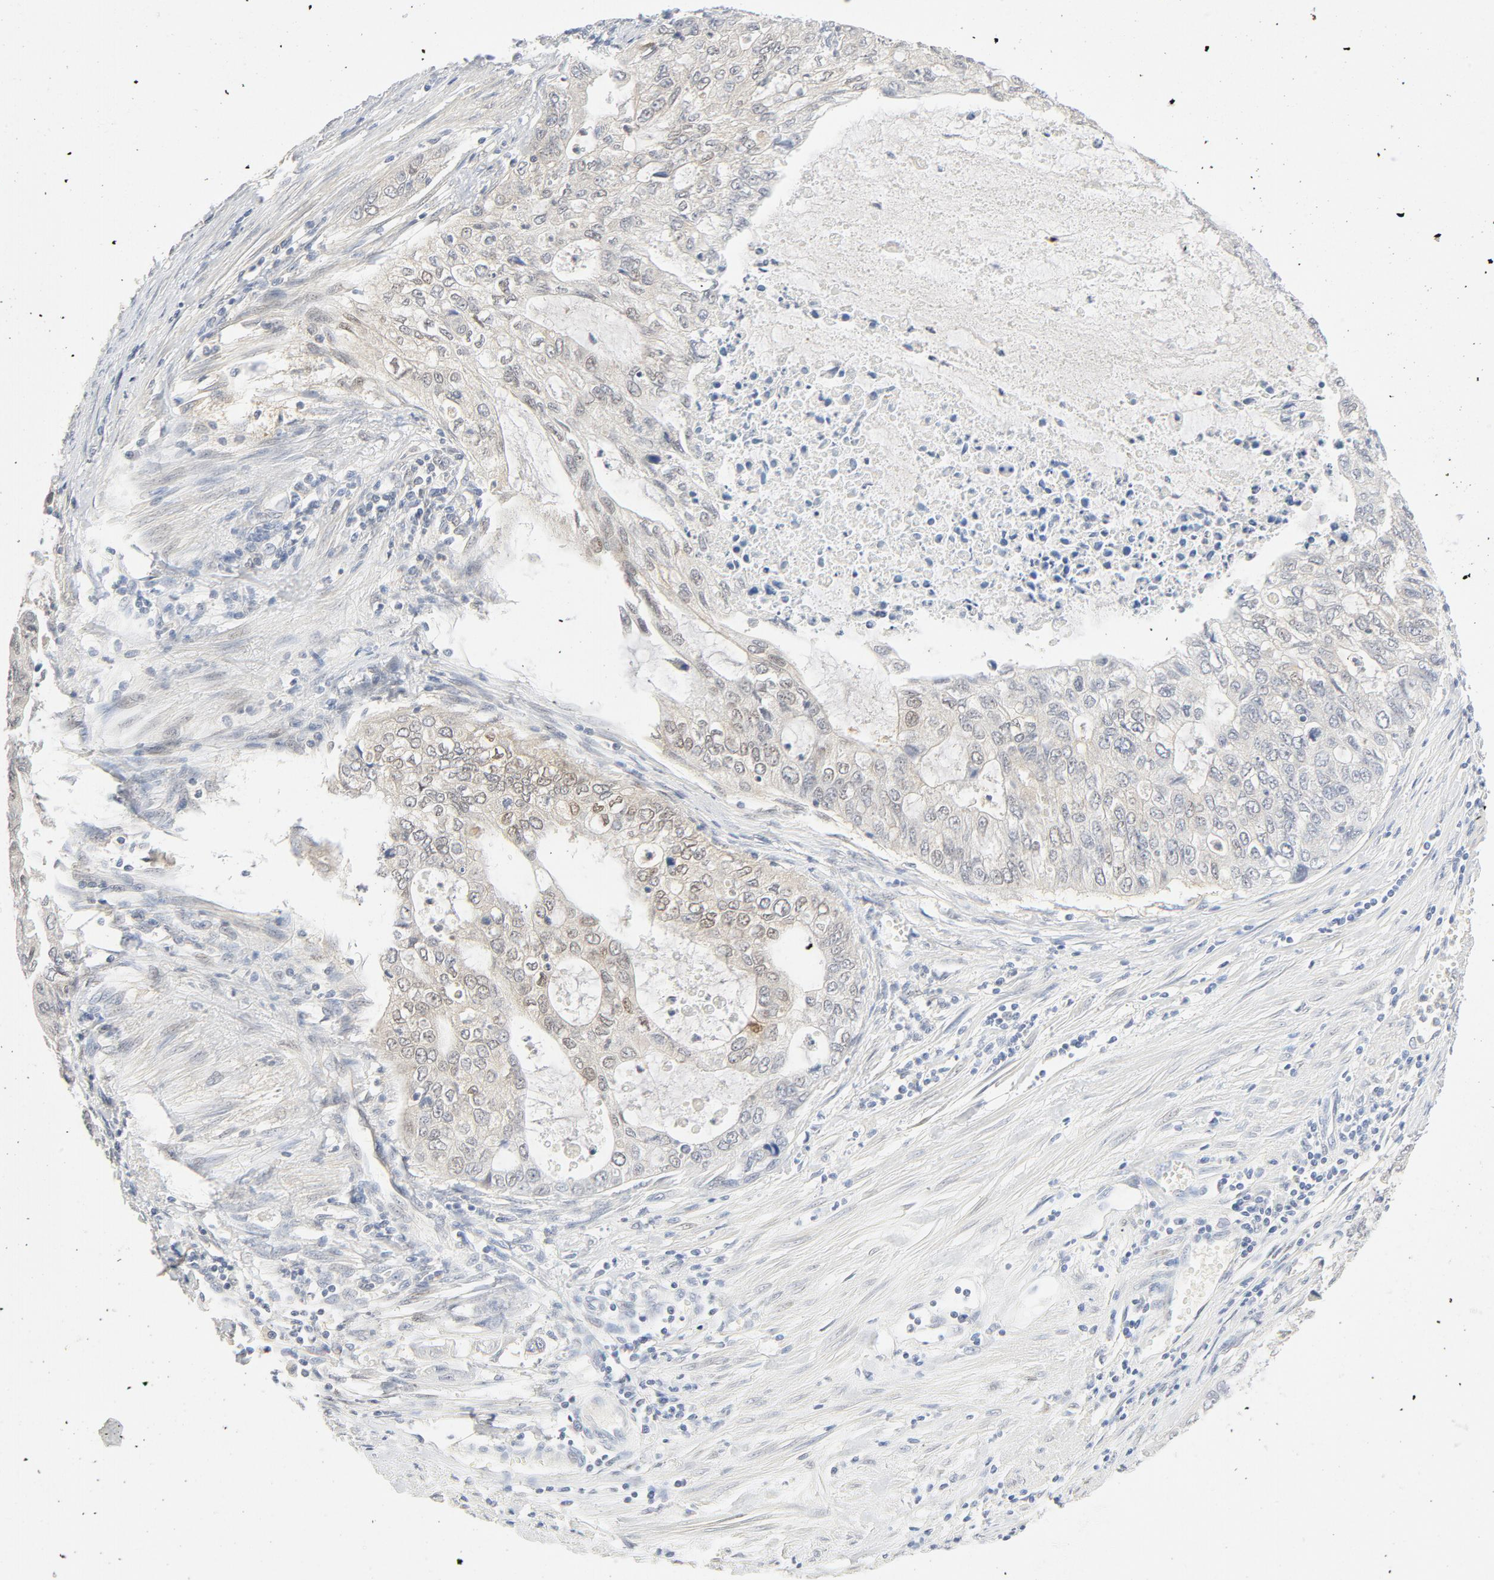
{"staining": {"intensity": "weak", "quantity": "25%-75%", "location": "cytoplasmic/membranous"}, "tissue": "stomach cancer", "cell_type": "Tumor cells", "image_type": "cancer", "snomed": [{"axis": "morphology", "description": "Adenocarcinoma, NOS"}, {"axis": "topography", "description": "Stomach, upper"}], "caption": "There is low levels of weak cytoplasmic/membranous positivity in tumor cells of stomach cancer (adenocarcinoma), as demonstrated by immunohistochemical staining (brown color).", "gene": "PGM1", "patient": {"sex": "female", "age": 52}}